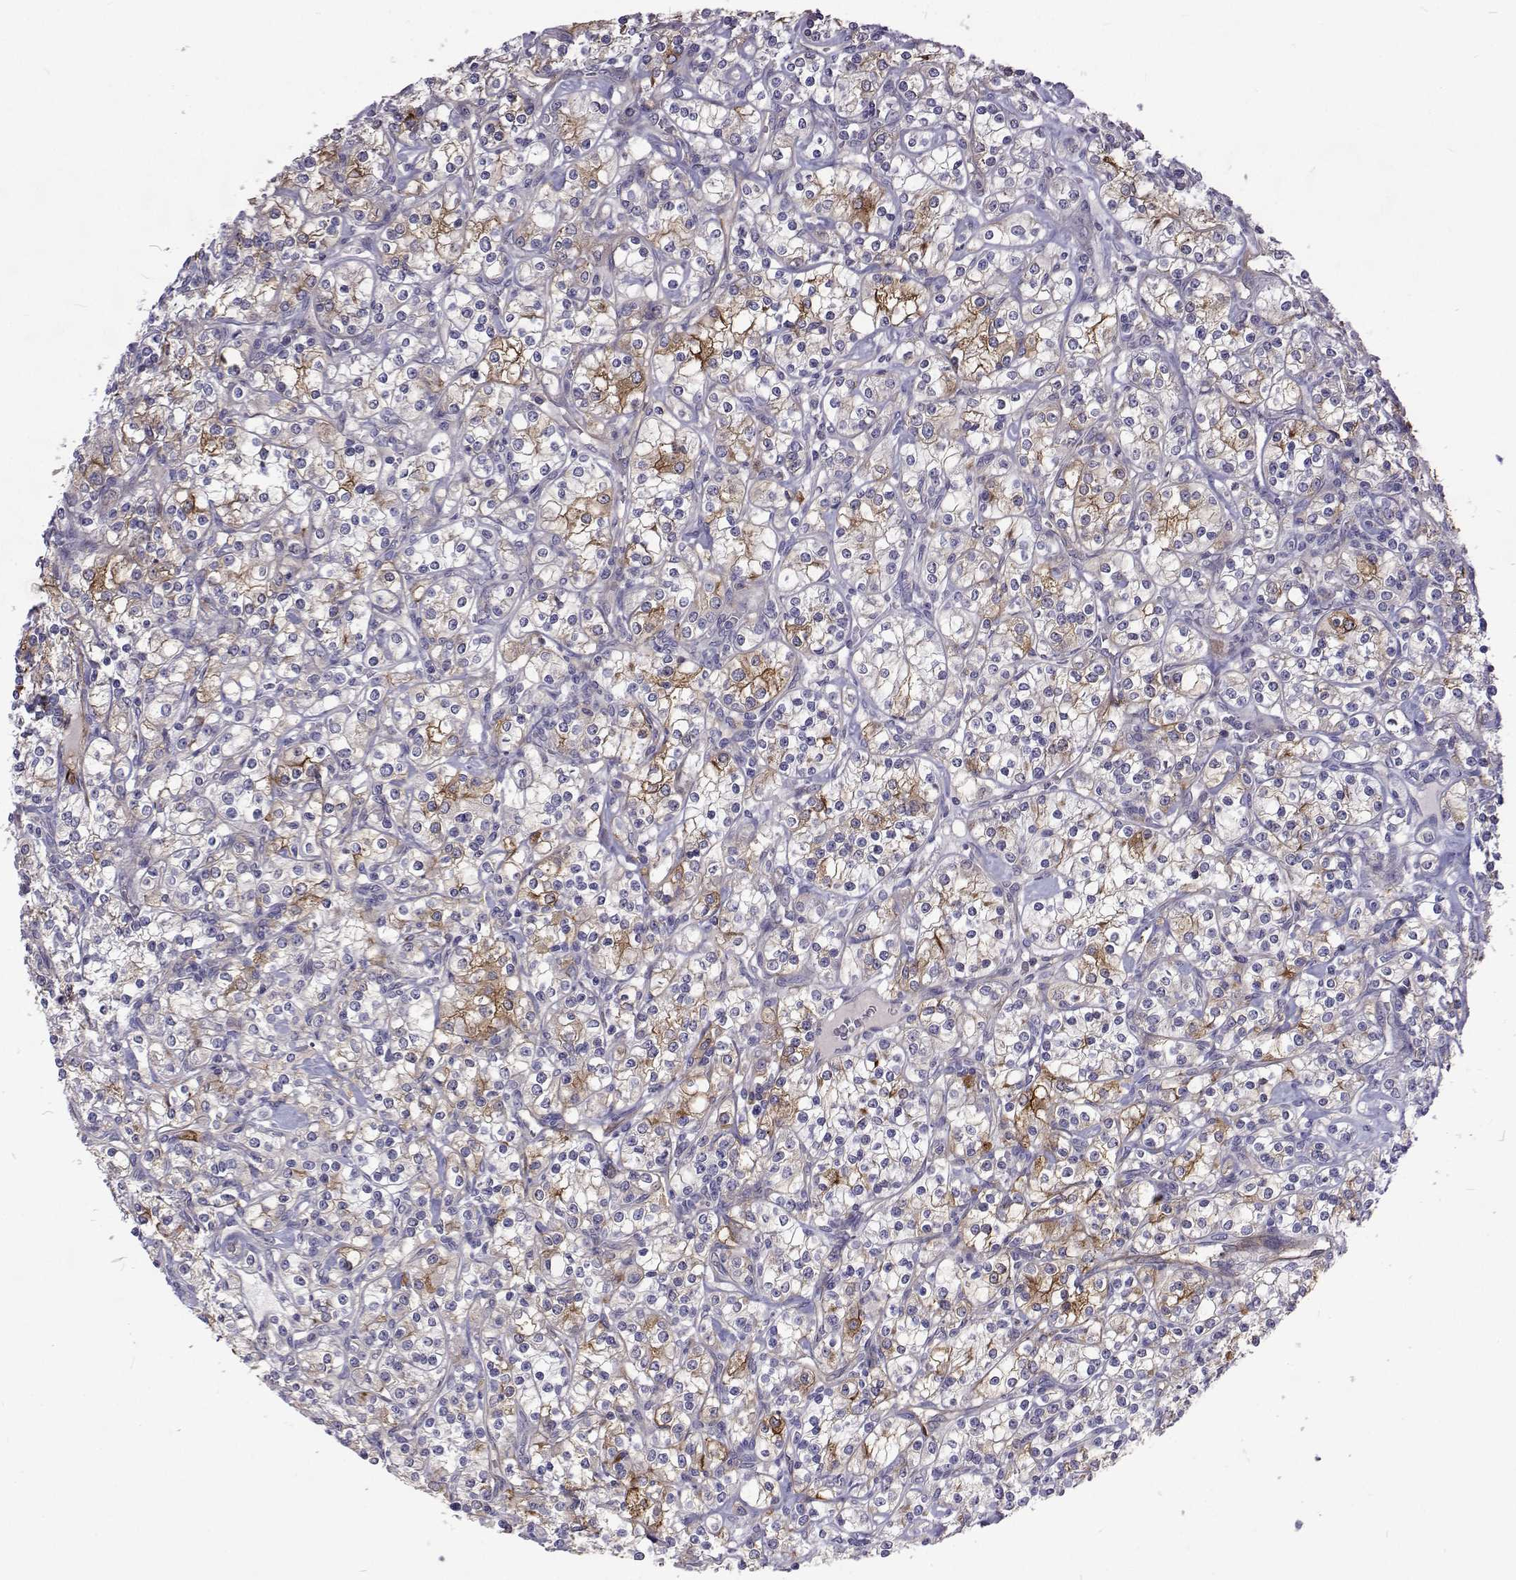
{"staining": {"intensity": "moderate", "quantity": "<25%", "location": "cytoplasmic/membranous"}, "tissue": "renal cancer", "cell_type": "Tumor cells", "image_type": "cancer", "snomed": [{"axis": "morphology", "description": "Adenocarcinoma, NOS"}, {"axis": "topography", "description": "Kidney"}], "caption": "There is low levels of moderate cytoplasmic/membranous expression in tumor cells of renal cancer (adenocarcinoma), as demonstrated by immunohistochemical staining (brown color).", "gene": "NPR3", "patient": {"sex": "male", "age": 77}}